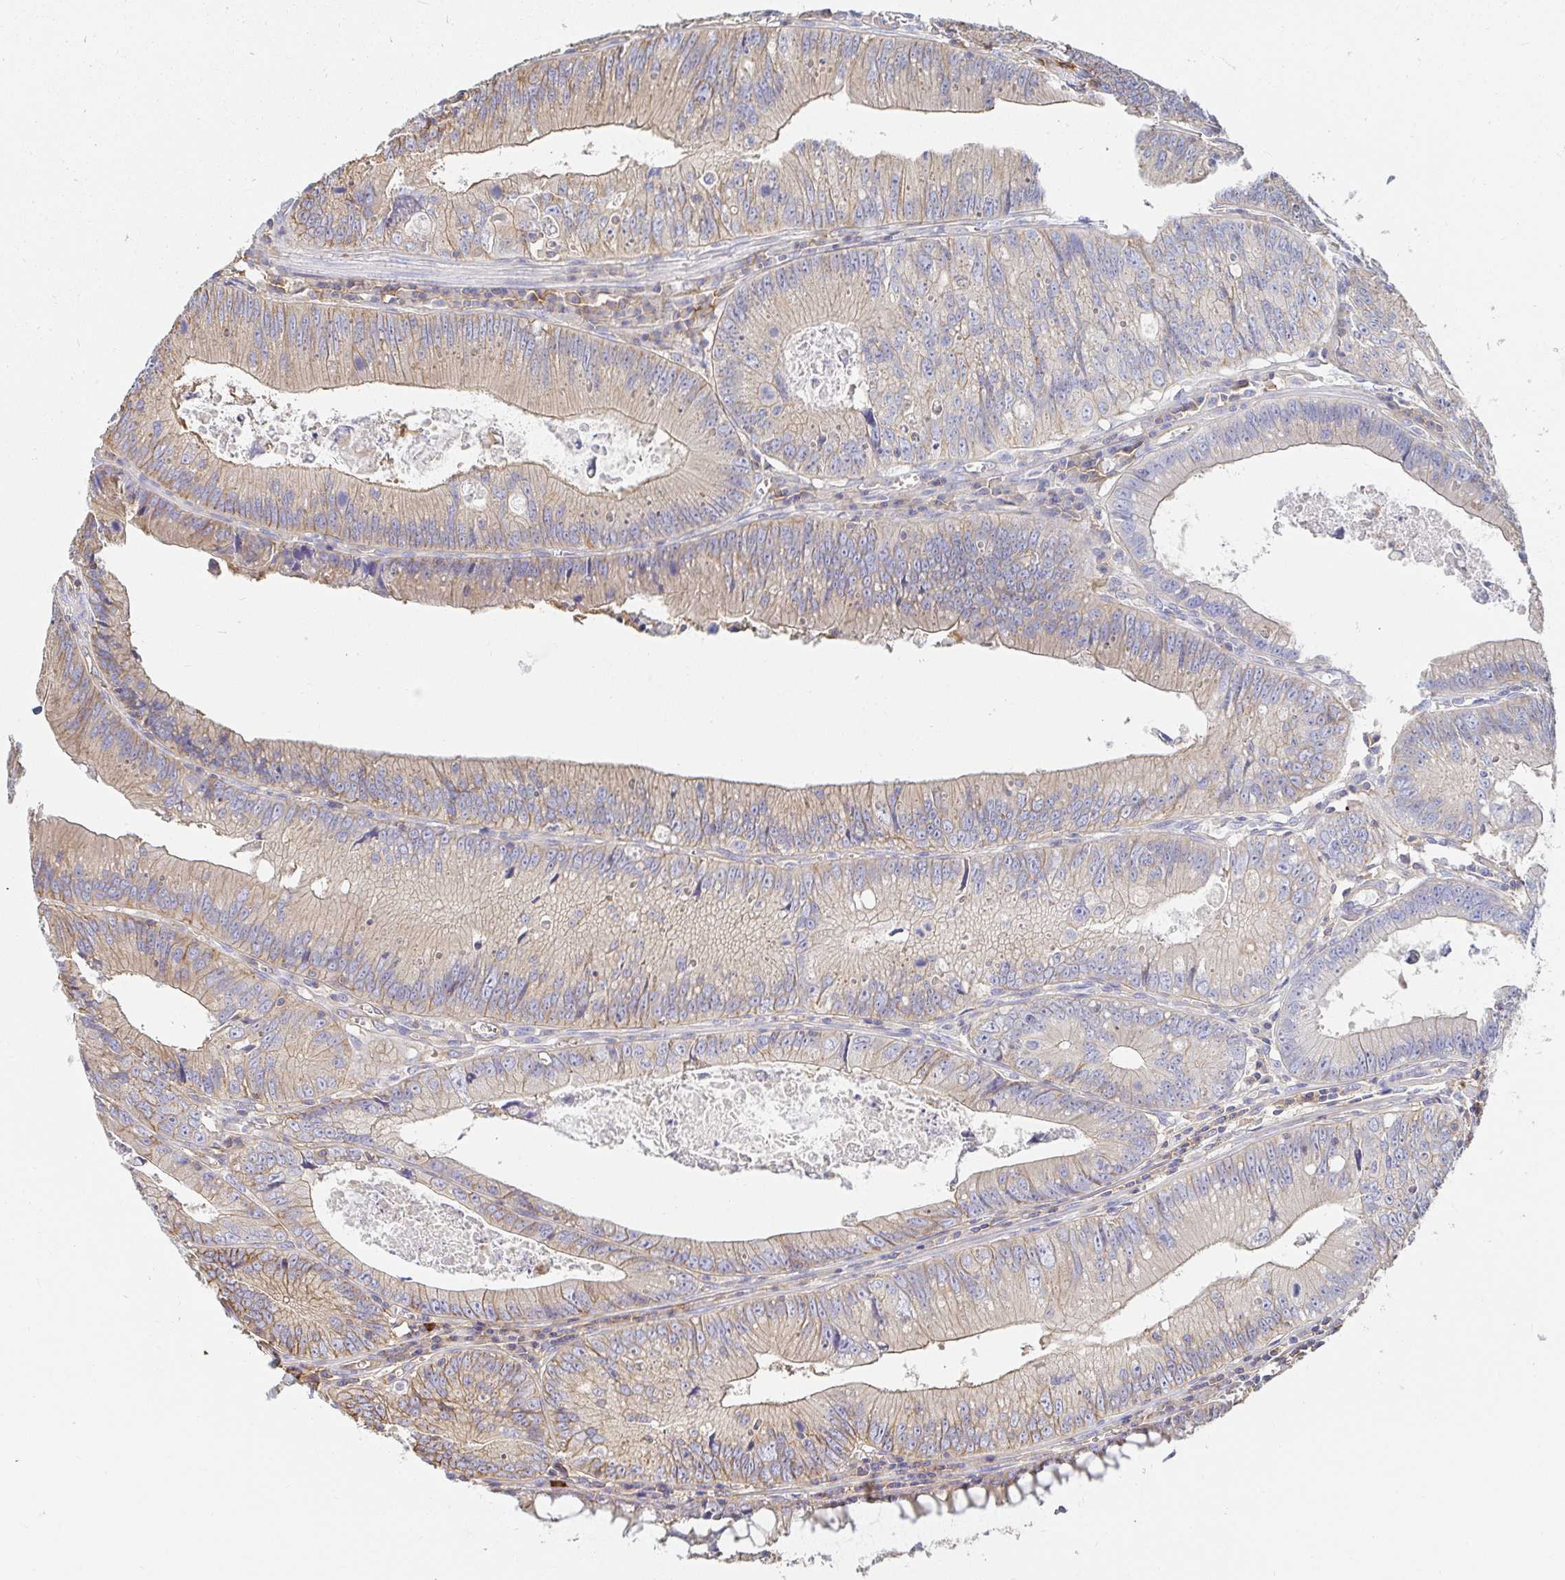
{"staining": {"intensity": "weak", "quantity": "25%-75%", "location": "cytoplasmic/membranous"}, "tissue": "colorectal cancer", "cell_type": "Tumor cells", "image_type": "cancer", "snomed": [{"axis": "morphology", "description": "Adenocarcinoma, NOS"}, {"axis": "topography", "description": "Rectum"}], "caption": "An IHC photomicrograph of neoplastic tissue is shown. Protein staining in brown shows weak cytoplasmic/membranous positivity in adenocarcinoma (colorectal) within tumor cells.", "gene": "TSPAN19", "patient": {"sex": "female", "age": 81}}